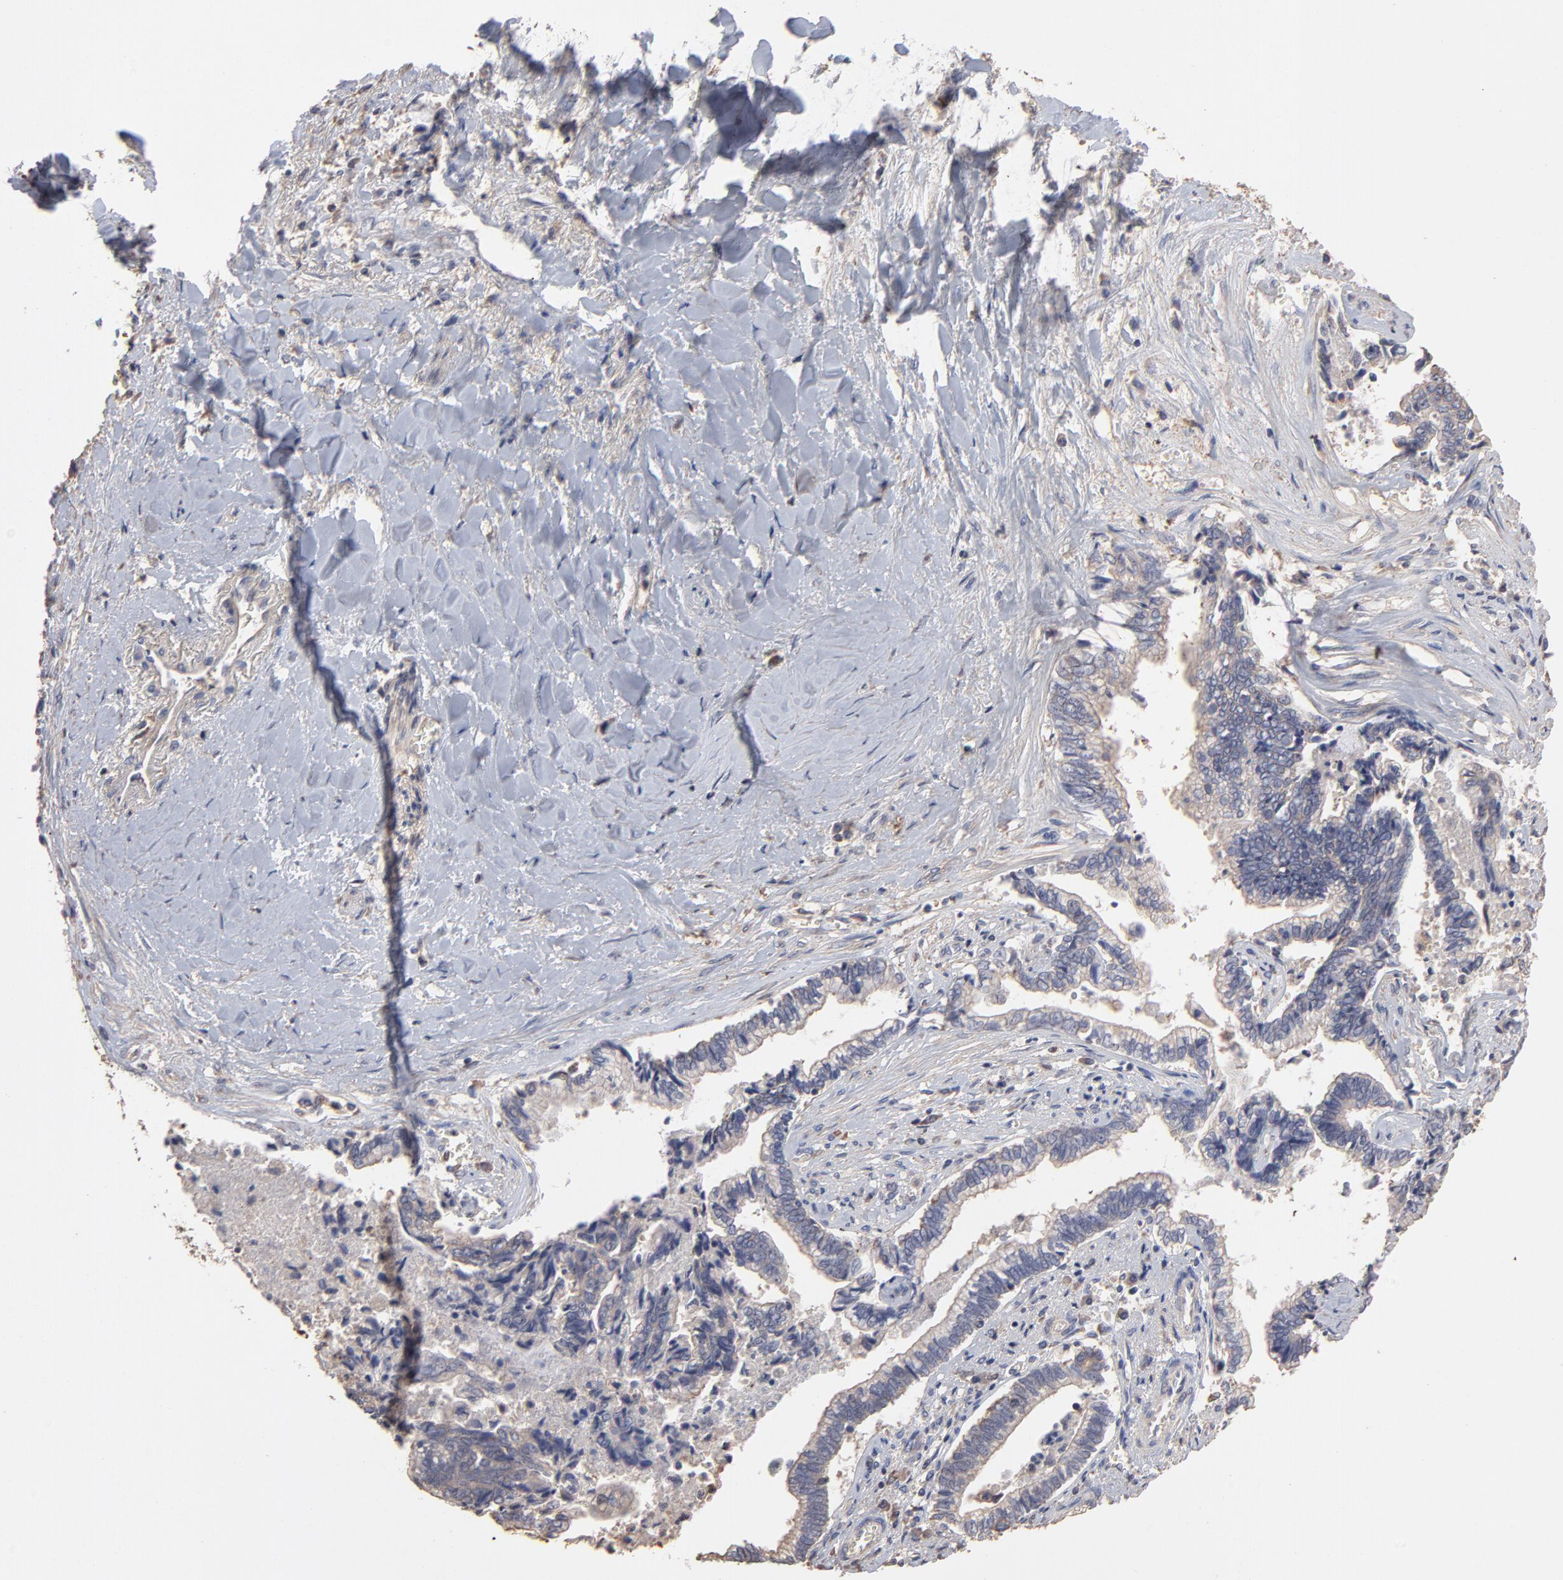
{"staining": {"intensity": "weak", "quantity": "25%-75%", "location": "cytoplasmic/membranous"}, "tissue": "liver cancer", "cell_type": "Tumor cells", "image_type": "cancer", "snomed": [{"axis": "morphology", "description": "Cholangiocarcinoma"}, {"axis": "topography", "description": "Liver"}], "caption": "Human liver cholangiocarcinoma stained with a brown dye displays weak cytoplasmic/membranous positive positivity in approximately 25%-75% of tumor cells.", "gene": "TANGO2", "patient": {"sex": "male", "age": 57}}